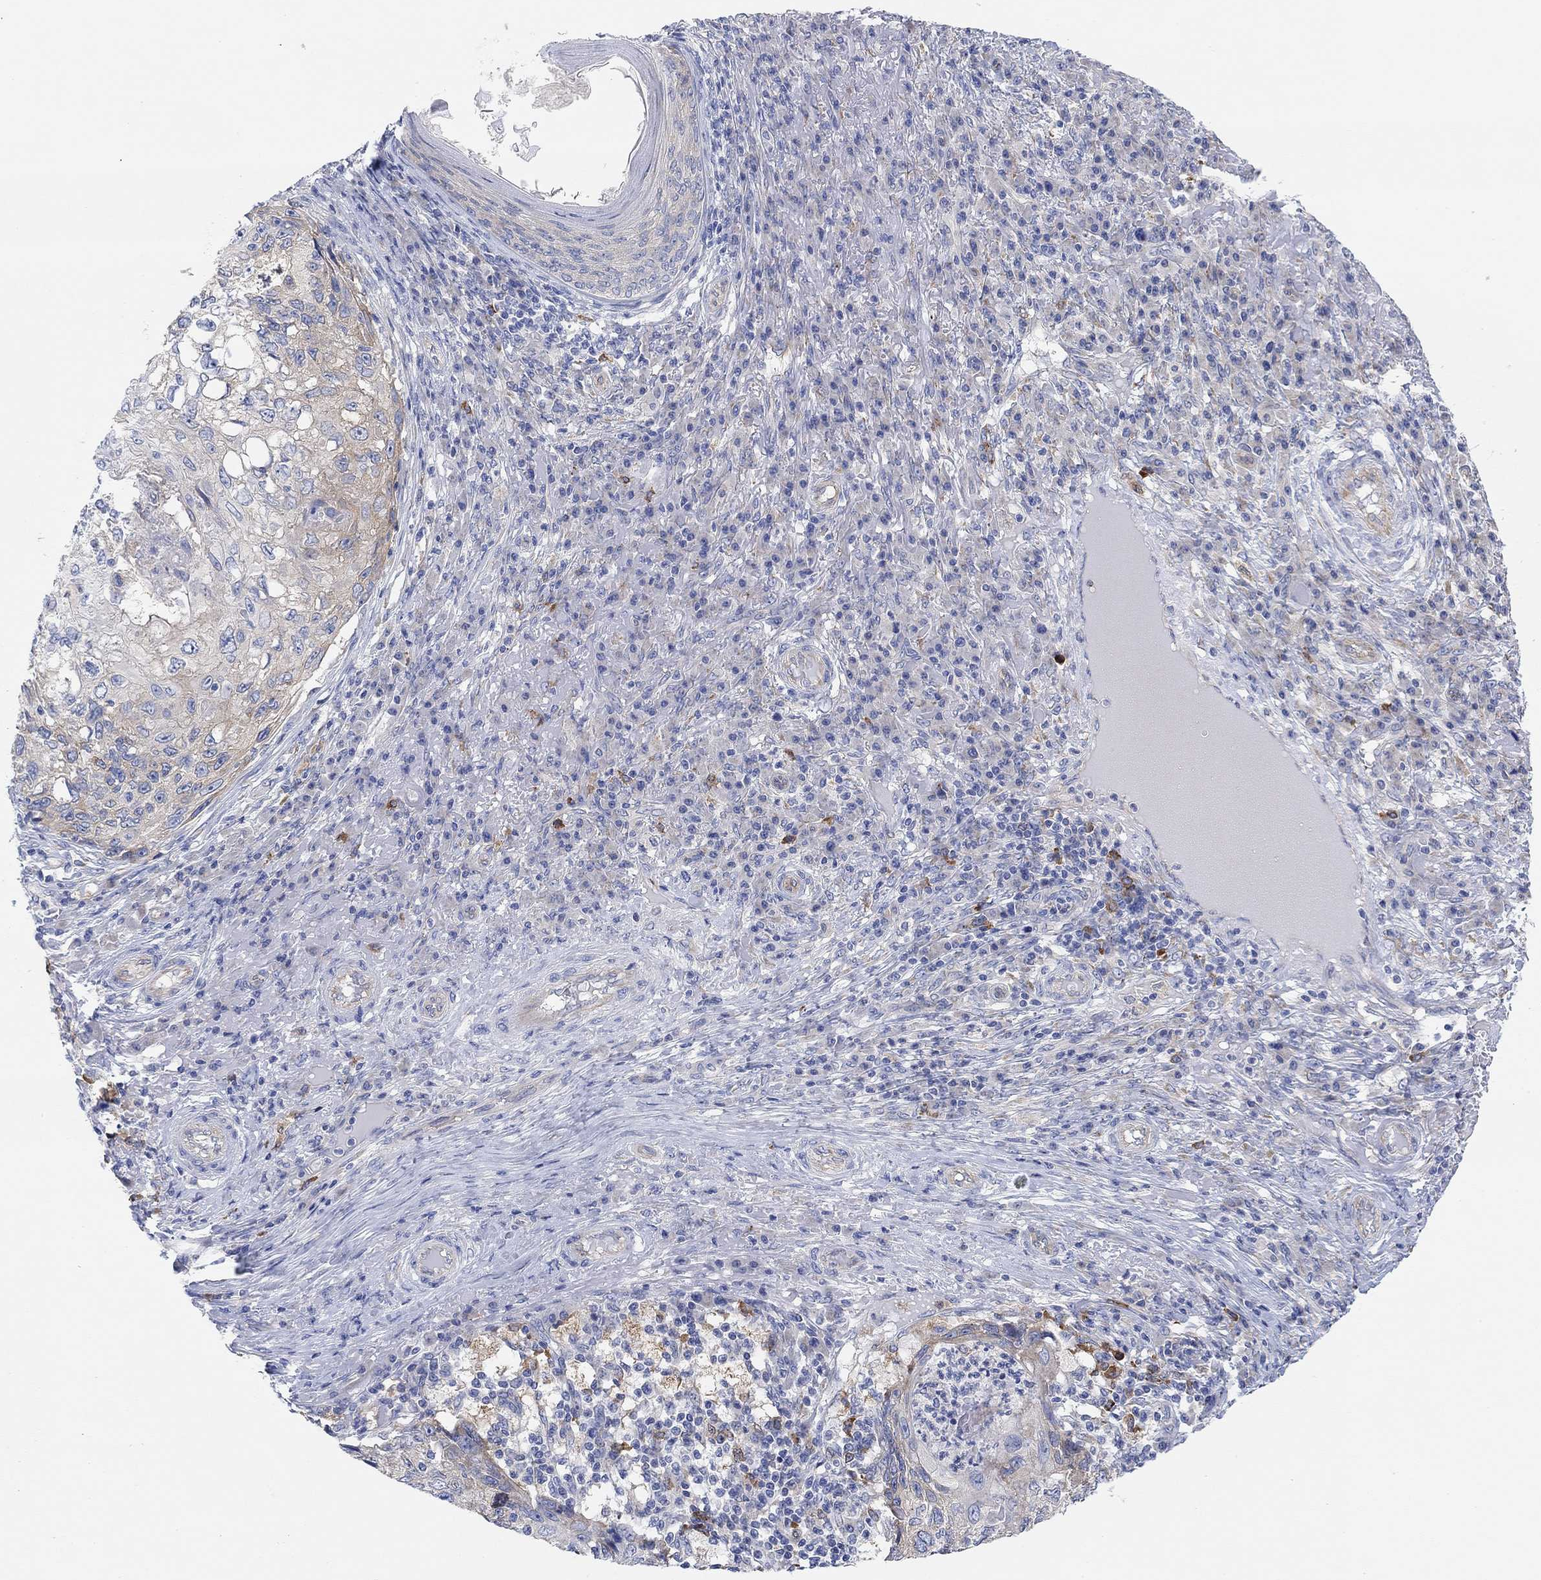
{"staining": {"intensity": "weak", "quantity": "25%-75%", "location": "cytoplasmic/membranous"}, "tissue": "skin cancer", "cell_type": "Tumor cells", "image_type": "cancer", "snomed": [{"axis": "morphology", "description": "Squamous cell carcinoma, NOS"}, {"axis": "topography", "description": "Skin"}], "caption": "IHC histopathology image of neoplastic tissue: human skin cancer (squamous cell carcinoma) stained using immunohistochemistry (IHC) displays low levels of weak protein expression localized specifically in the cytoplasmic/membranous of tumor cells, appearing as a cytoplasmic/membranous brown color.", "gene": "RGS1", "patient": {"sex": "male", "age": 92}}